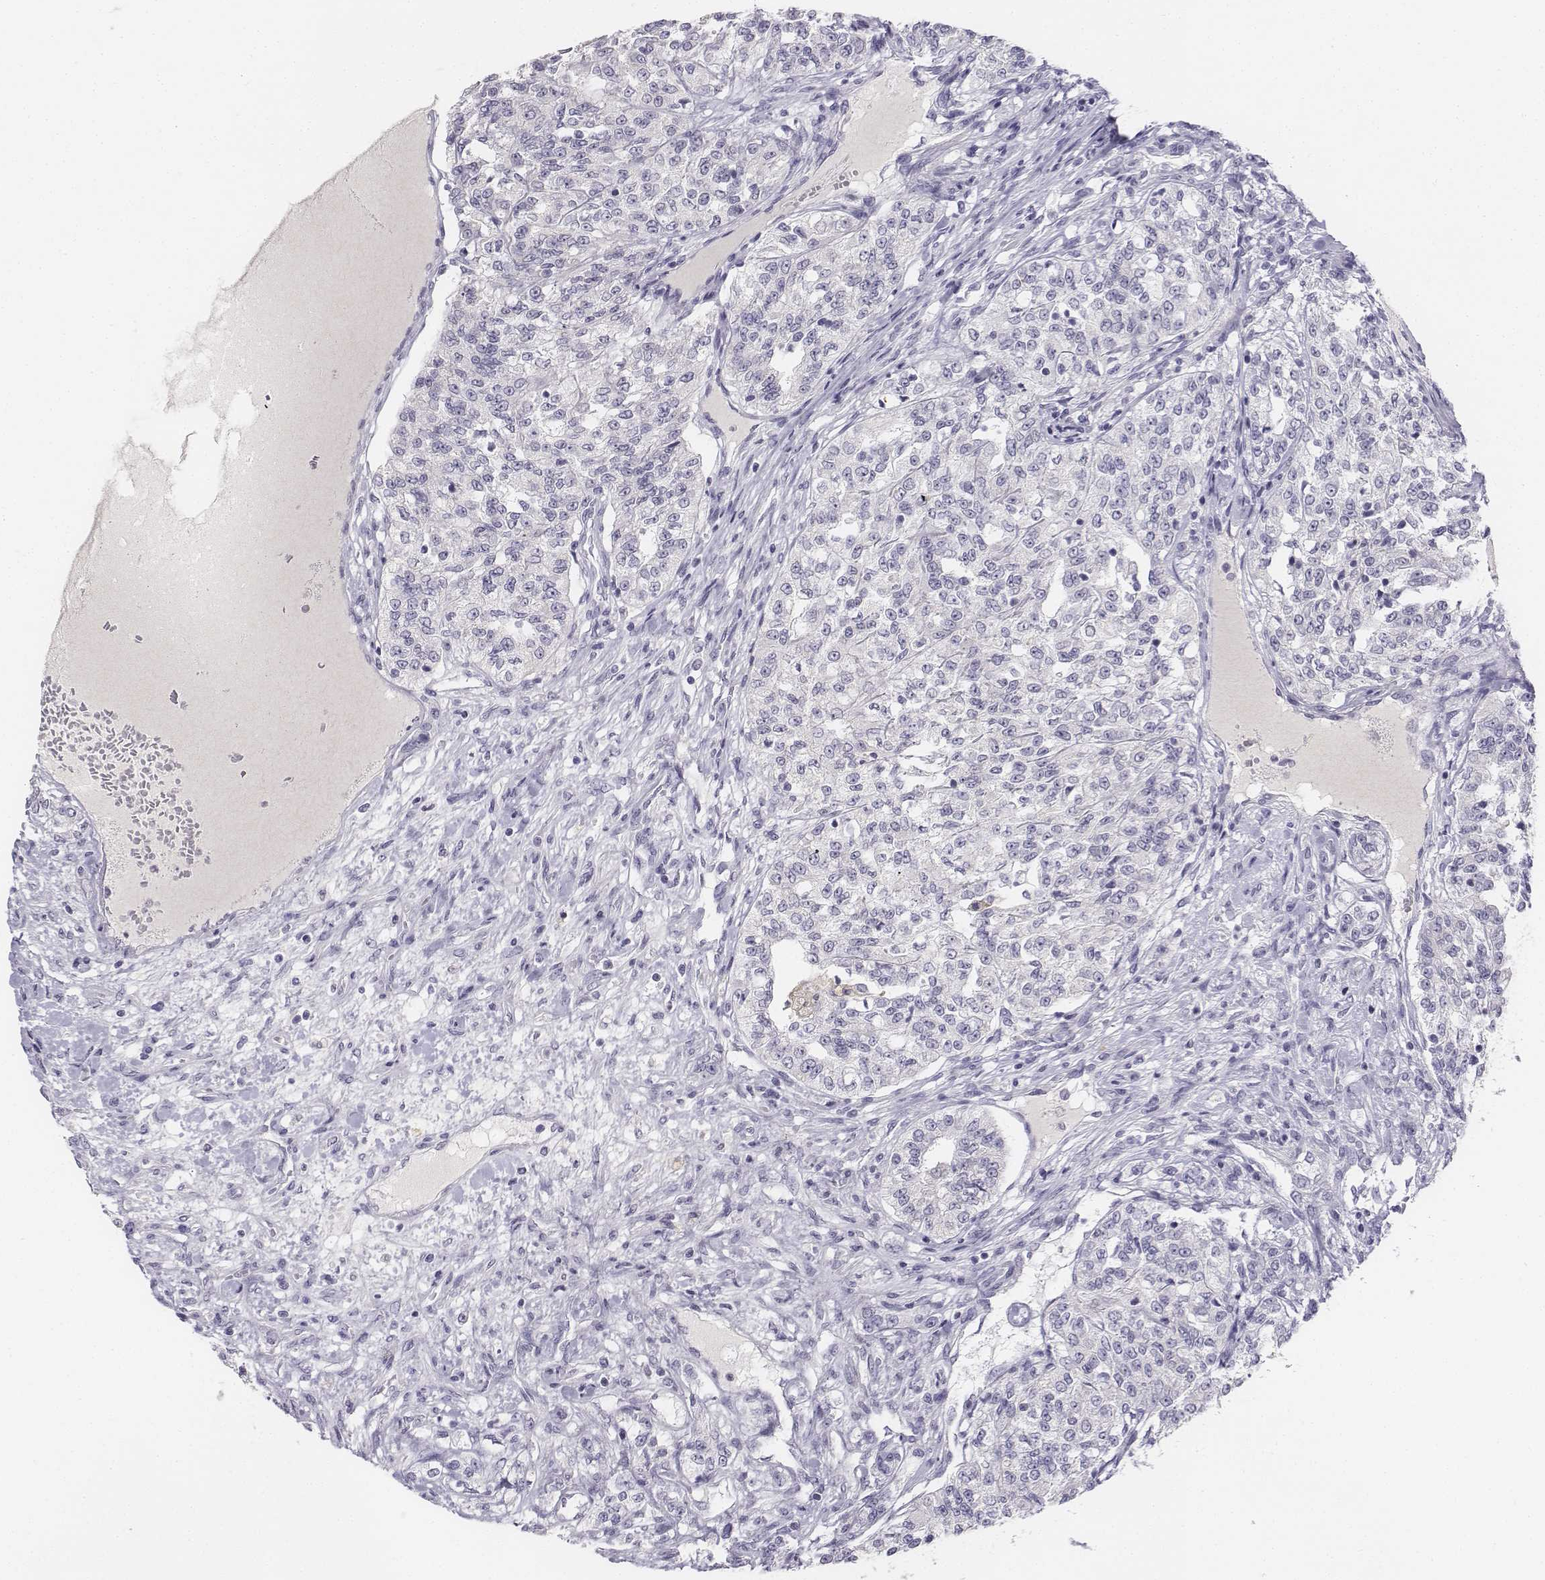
{"staining": {"intensity": "negative", "quantity": "none", "location": "none"}, "tissue": "renal cancer", "cell_type": "Tumor cells", "image_type": "cancer", "snomed": [{"axis": "morphology", "description": "Adenocarcinoma, NOS"}, {"axis": "topography", "description": "Kidney"}], "caption": "A photomicrograph of renal cancer stained for a protein exhibits no brown staining in tumor cells.", "gene": "UCN2", "patient": {"sex": "female", "age": 63}}